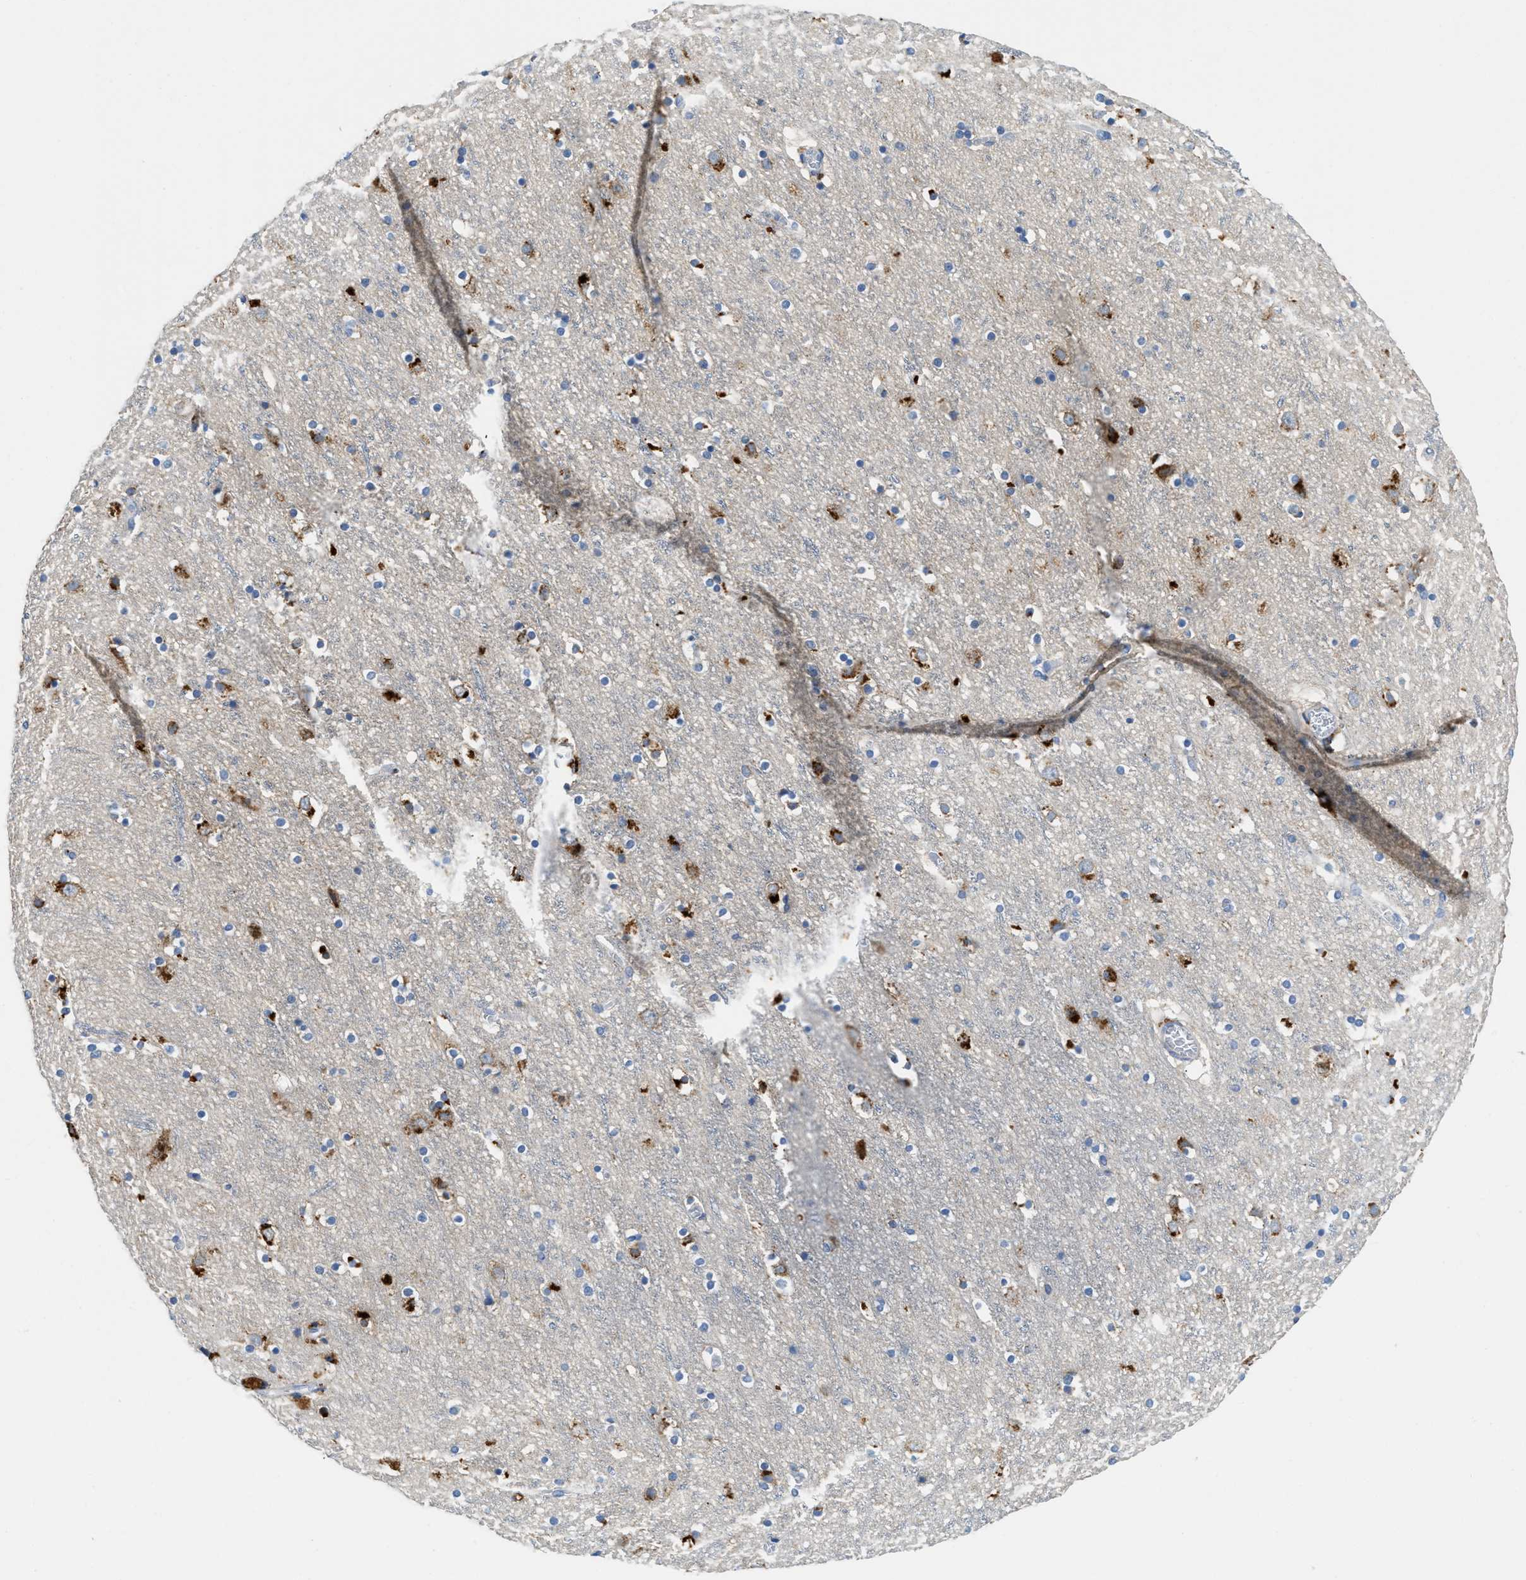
{"staining": {"intensity": "weak", "quantity": "25%-75%", "location": "cytoplasmic/membranous"}, "tissue": "cerebral cortex", "cell_type": "Endothelial cells", "image_type": "normal", "snomed": [{"axis": "morphology", "description": "Normal tissue, NOS"}, {"axis": "topography", "description": "Cerebral cortex"}], "caption": "A brown stain highlights weak cytoplasmic/membranous expression of a protein in endothelial cells of unremarkable human cerebral cortex.", "gene": "TSPAN3", "patient": {"sex": "male", "age": 45}}